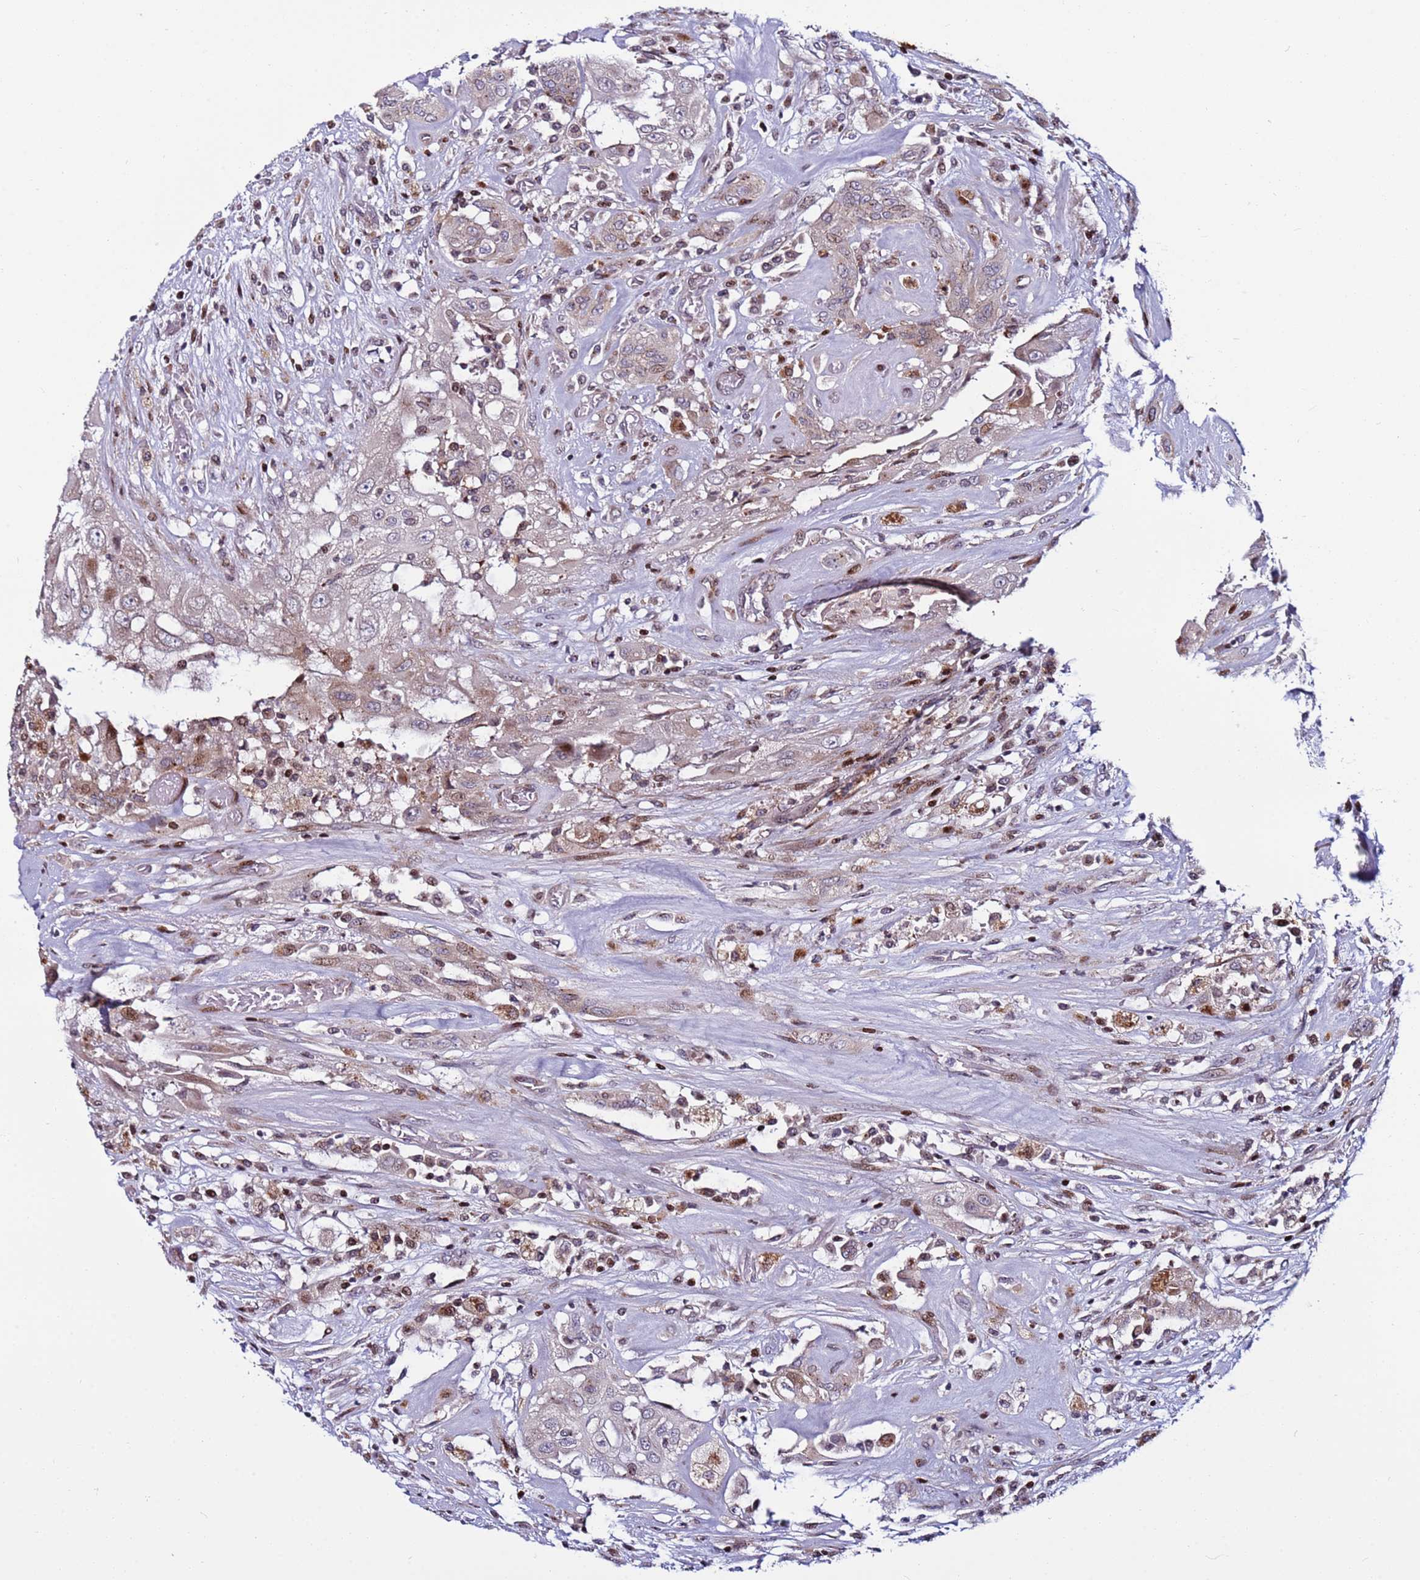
{"staining": {"intensity": "weak", "quantity": "<25%", "location": "cytoplasmic/membranous"}, "tissue": "thyroid cancer", "cell_type": "Tumor cells", "image_type": "cancer", "snomed": [{"axis": "morphology", "description": "Papillary adenocarcinoma, NOS"}, {"axis": "topography", "description": "Thyroid gland"}], "caption": "Micrograph shows no significant protein positivity in tumor cells of papillary adenocarcinoma (thyroid). (Brightfield microscopy of DAB immunohistochemistry at high magnification).", "gene": "WBP11", "patient": {"sex": "female", "age": 59}}